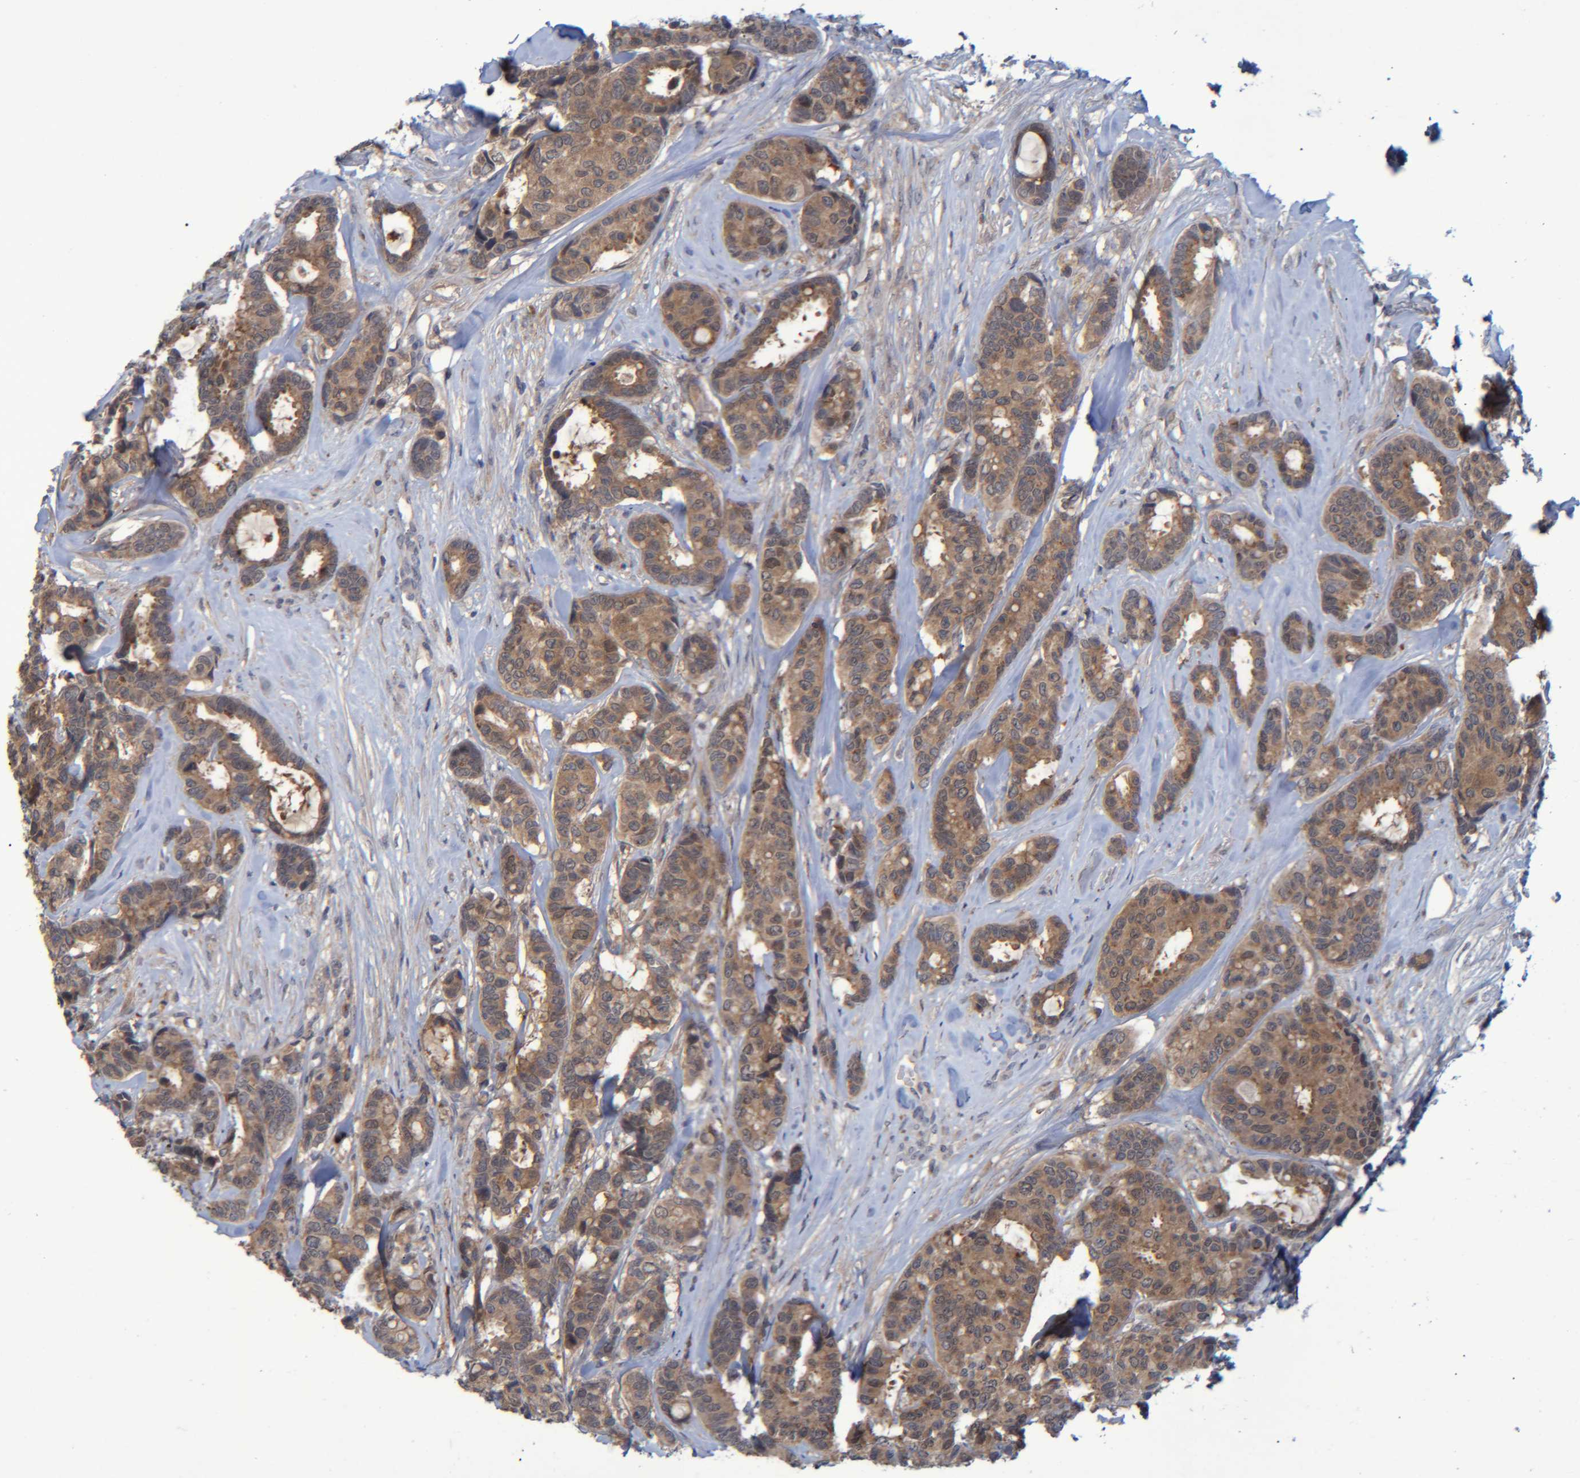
{"staining": {"intensity": "moderate", "quantity": ">75%", "location": "cytoplasmic/membranous"}, "tissue": "breast cancer", "cell_type": "Tumor cells", "image_type": "cancer", "snomed": [{"axis": "morphology", "description": "Duct carcinoma"}, {"axis": "topography", "description": "Breast"}], "caption": "Moderate cytoplasmic/membranous staining is identified in approximately >75% of tumor cells in breast cancer.", "gene": "PCYT2", "patient": {"sex": "female", "age": 87}}